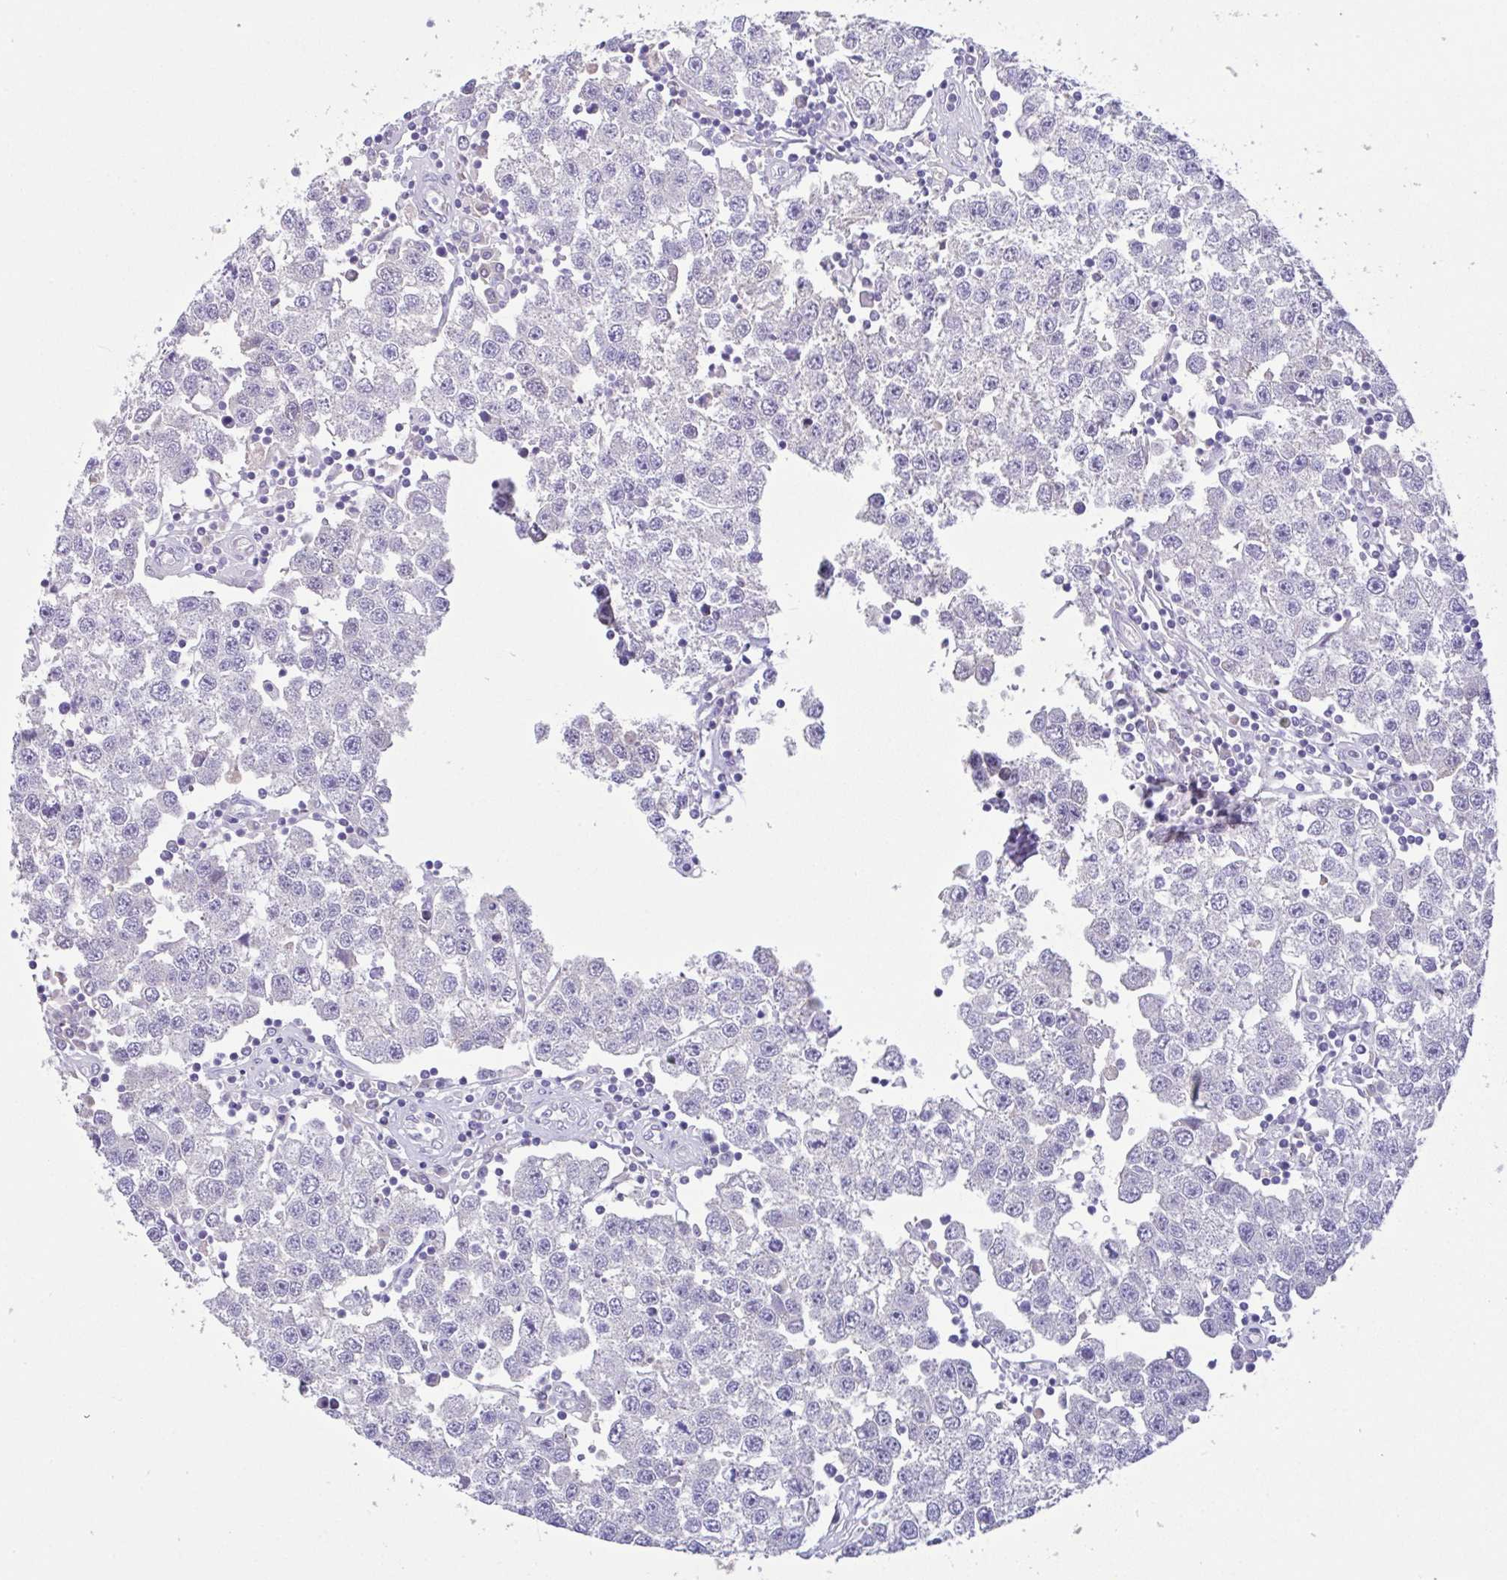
{"staining": {"intensity": "negative", "quantity": "none", "location": "none"}, "tissue": "testis cancer", "cell_type": "Tumor cells", "image_type": "cancer", "snomed": [{"axis": "morphology", "description": "Seminoma, NOS"}, {"axis": "topography", "description": "Testis"}], "caption": "A micrograph of human testis cancer is negative for staining in tumor cells.", "gene": "FBXL20", "patient": {"sex": "male", "age": 34}}